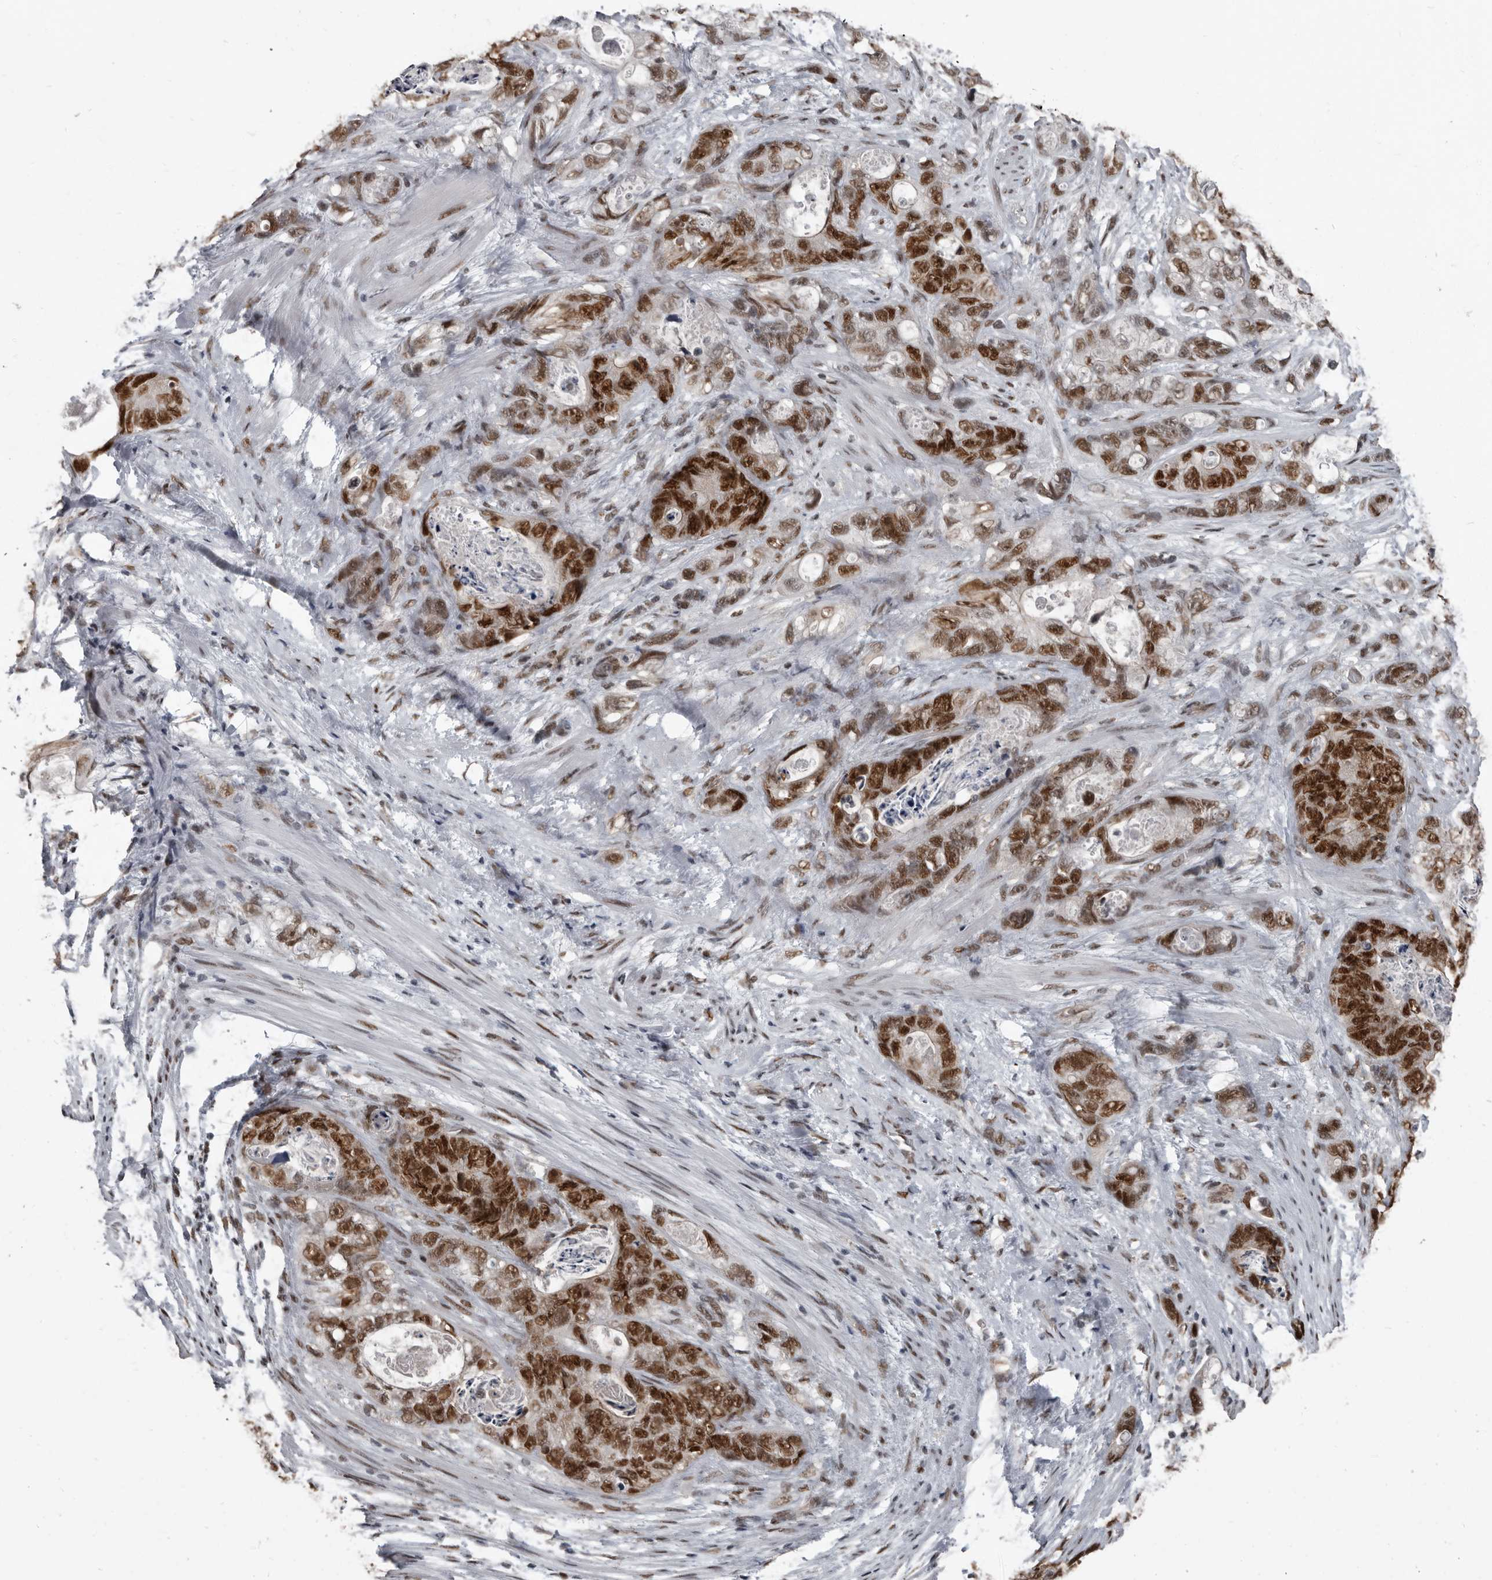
{"staining": {"intensity": "strong", "quantity": ">75%", "location": "nuclear"}, "tissue": "stomach cancer", "cell_type": "Tumor cells", "image_type": "cancer", "snomed": [{"axis": "morphology", "description": "Normal tissue, NOS"}, {"axis": "morphology", "description": "Adenocarcinoma, NOS"}, {"axis": "topography", "description": "Stomach"}], "caption": "Stomach adenocarcinoma stained for a protein (brown) displays strong nuclear positive staining in about >75% of tumor cells.", "gene": "CHD1L", "patient": {"sex": "female", "age": 89}}